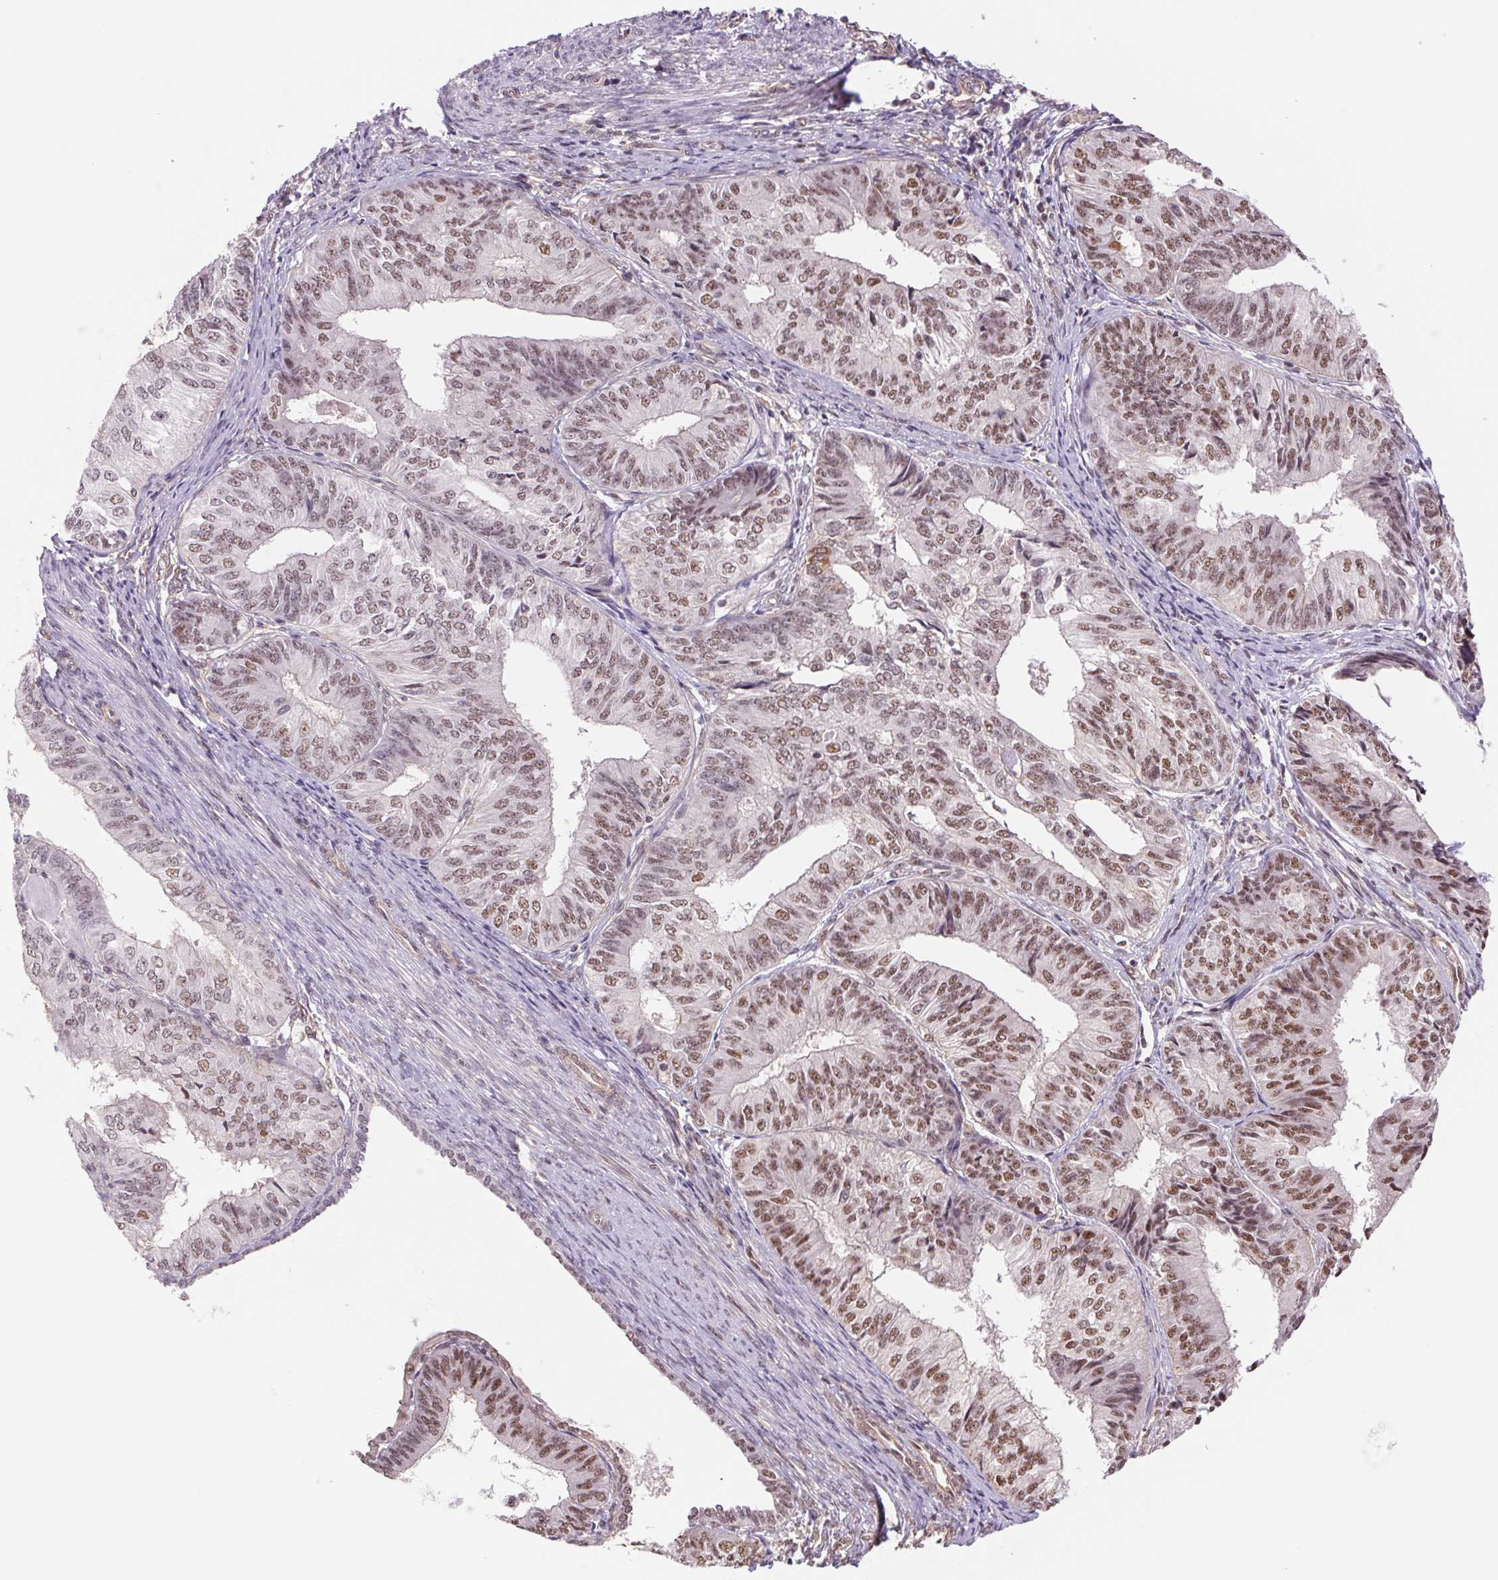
{"staining": {"intensity": "strong", "quantity": "<25%", "location": "nuclear"}, "tissue": "endometrial cancer", "cell_type": "Tumor cells", "image_type": "cancer", "snomed": [{"axis": "morphology", "description": "Adenocarcinoma, NOS"}, {"axis": "topography", "description": "Endometrium"}], "caption": "This is a micrograph of IHC staining of endometrial cancer (adenocarcinoma), which shows strong expression in the nuclear of tumor cells.", "gene": "CWC25", "patient": {"sex": "female", "age": 58}}